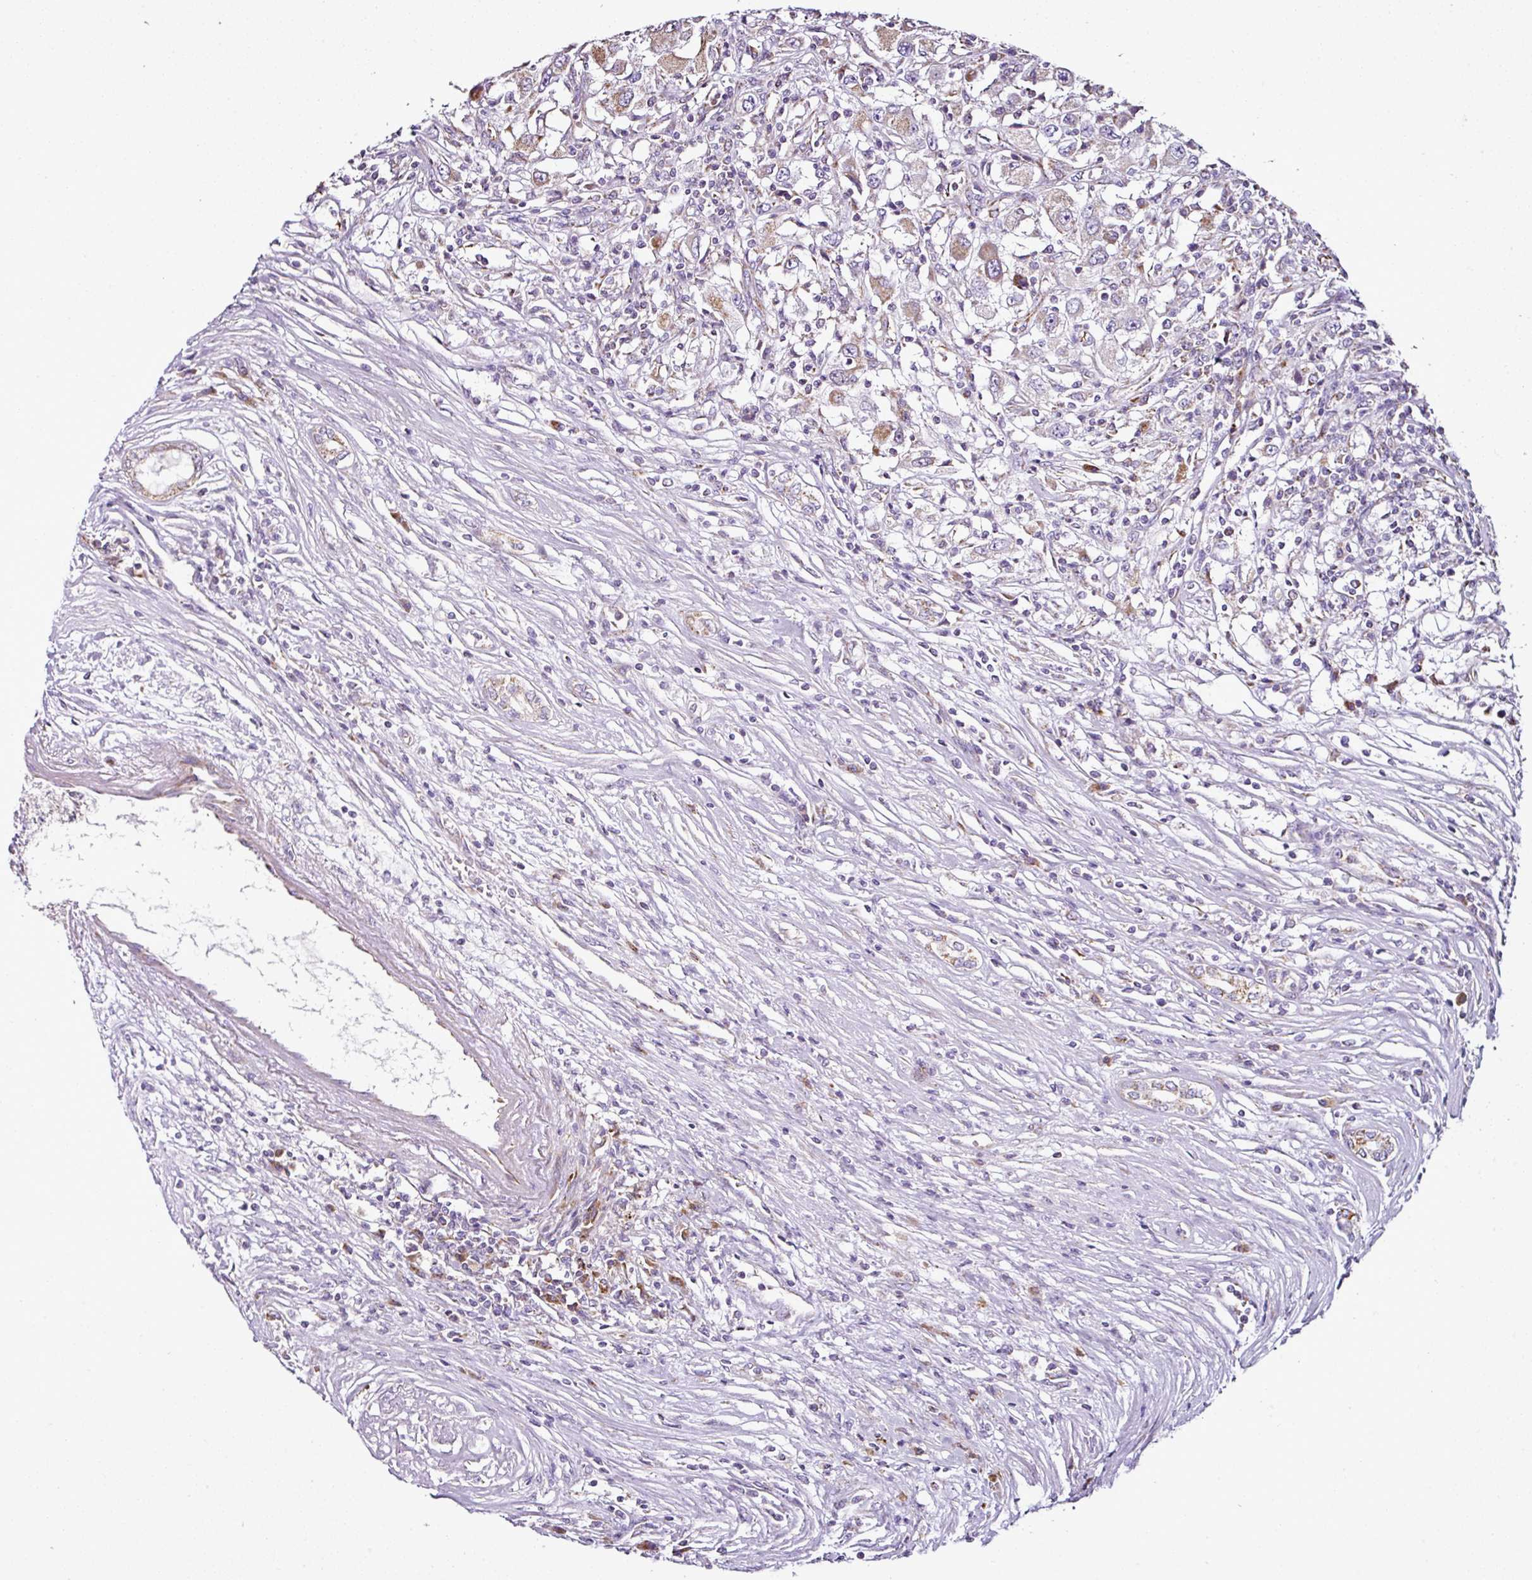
{"staining": {"intensity": "moderate", "quantity": "<25%", "location": "cytoplasmic/membranous"}, "tissue": "renal cancer", "cell_type": "Tumor cells", "image_type": "cancer", "snomed": [{"axis": "morphology", "description": "Adenocarcinoma, NOS"}, {"axis": "topography", "description": "Kidney"}], "caption": "About <25% of tumor cells in renal adenocarcinoma demonstrate moderate cytoplasmic/membranous protein positivity as visualized by brown immunohistochemical staining.", "gene": "DPAGT1", "patient": {"sex": "female", "age": 67}}